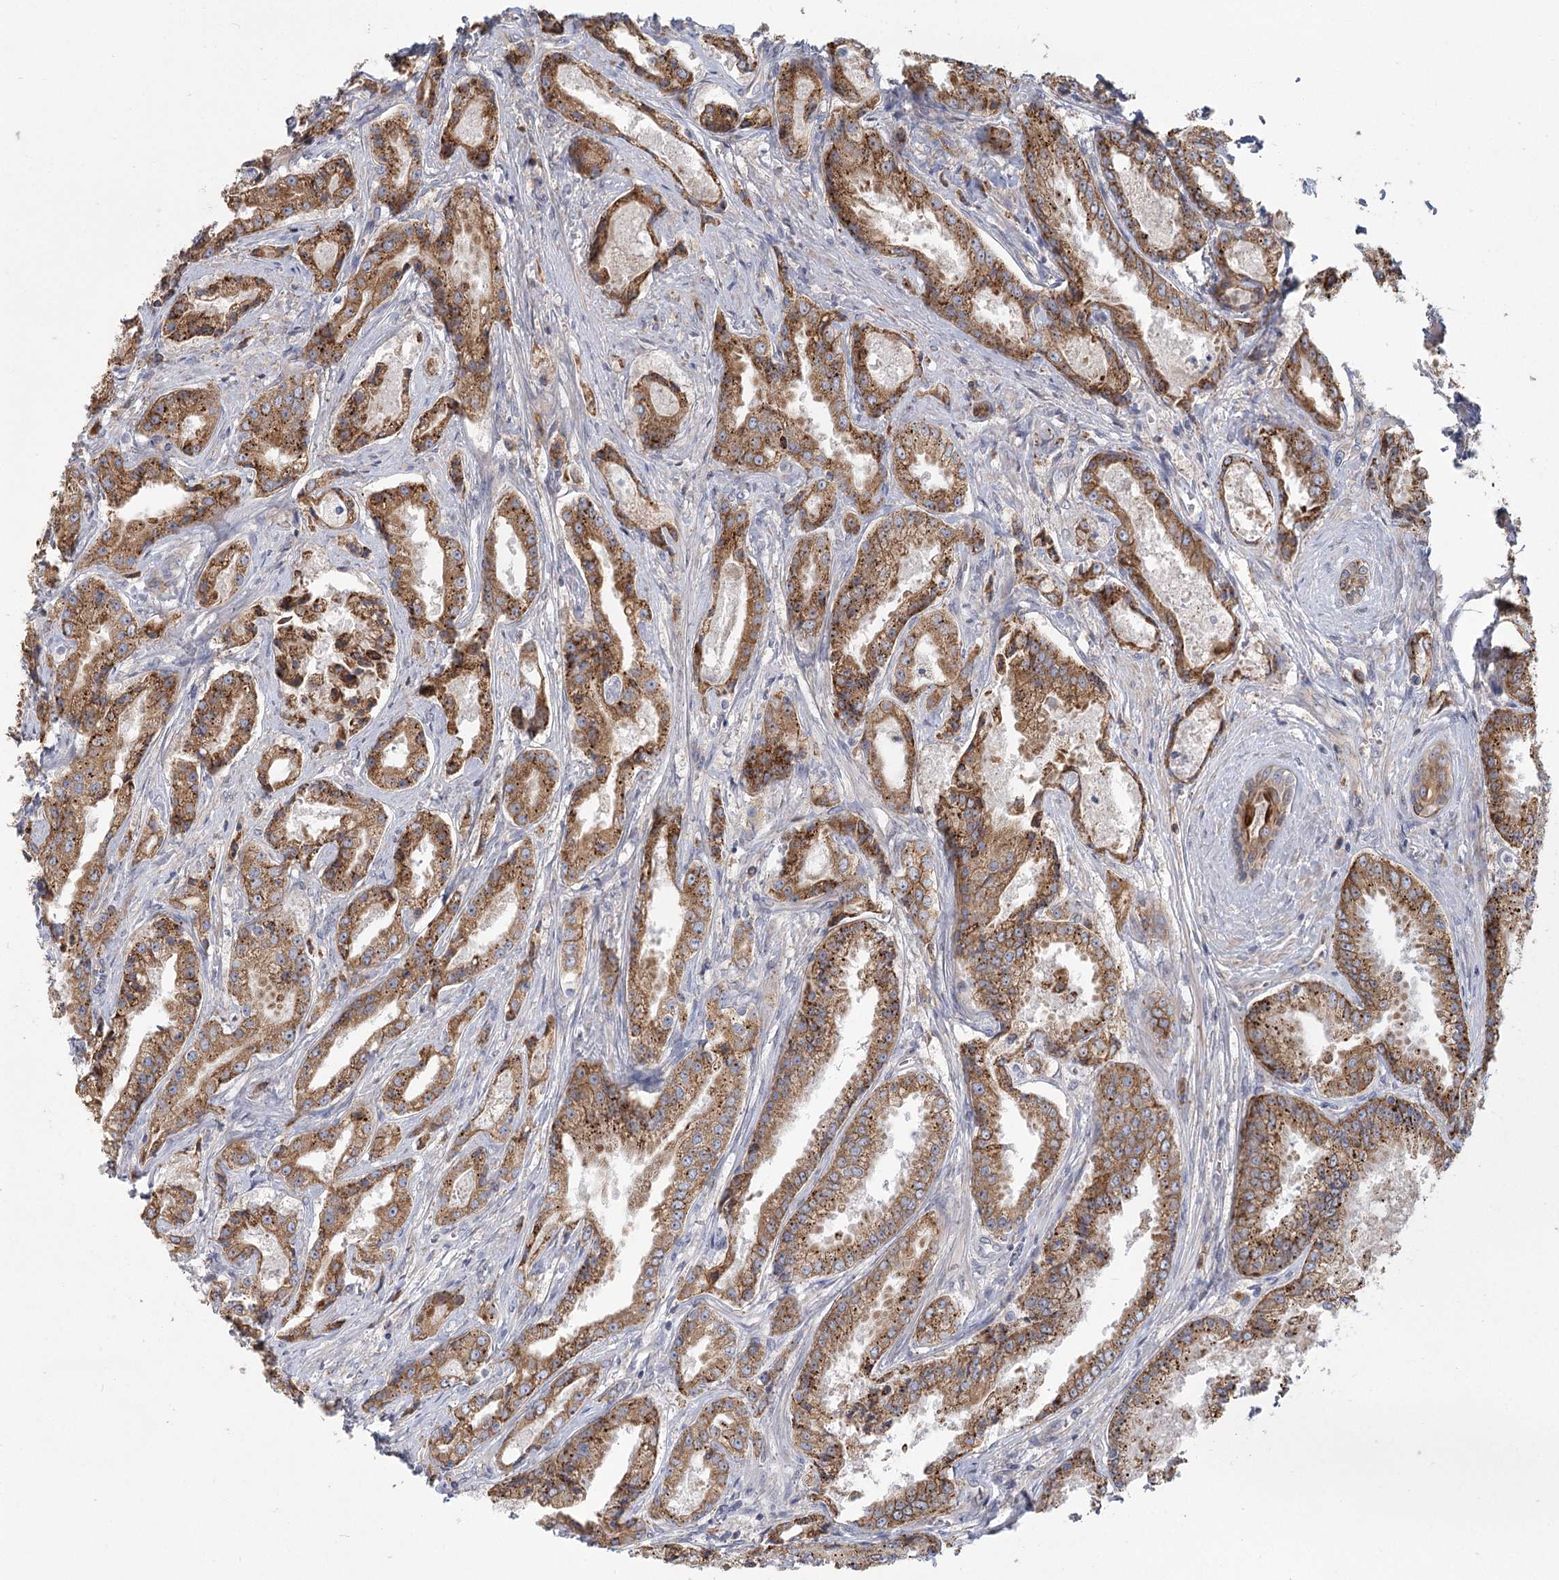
{"staining": {"intensity": "strong", "quantity": ">75%", "location": "cytoplasmic/membranous"}, "tissue": "prostate cancer", "cell_type": "Tumor cells", "image_type": "cancer", "snomed": [{"axis": "morphology", "description": "Adenocarcinoma, High grade"}, {"axis": "topography", "description": "Prostate"}], "caption": "IHC (DAB (3,3'-diaminobenzidine)) staining of human prostate adenocarcinoma (high-grade) shows strong cytoplasmic/membranous protein staining in approximately >75% of tumor cells. (DAB IHC, brown staining for protein, blue staining for nuclei).", "gene": "CNTLN", "patient": {"sex": "male", "age": 72}}